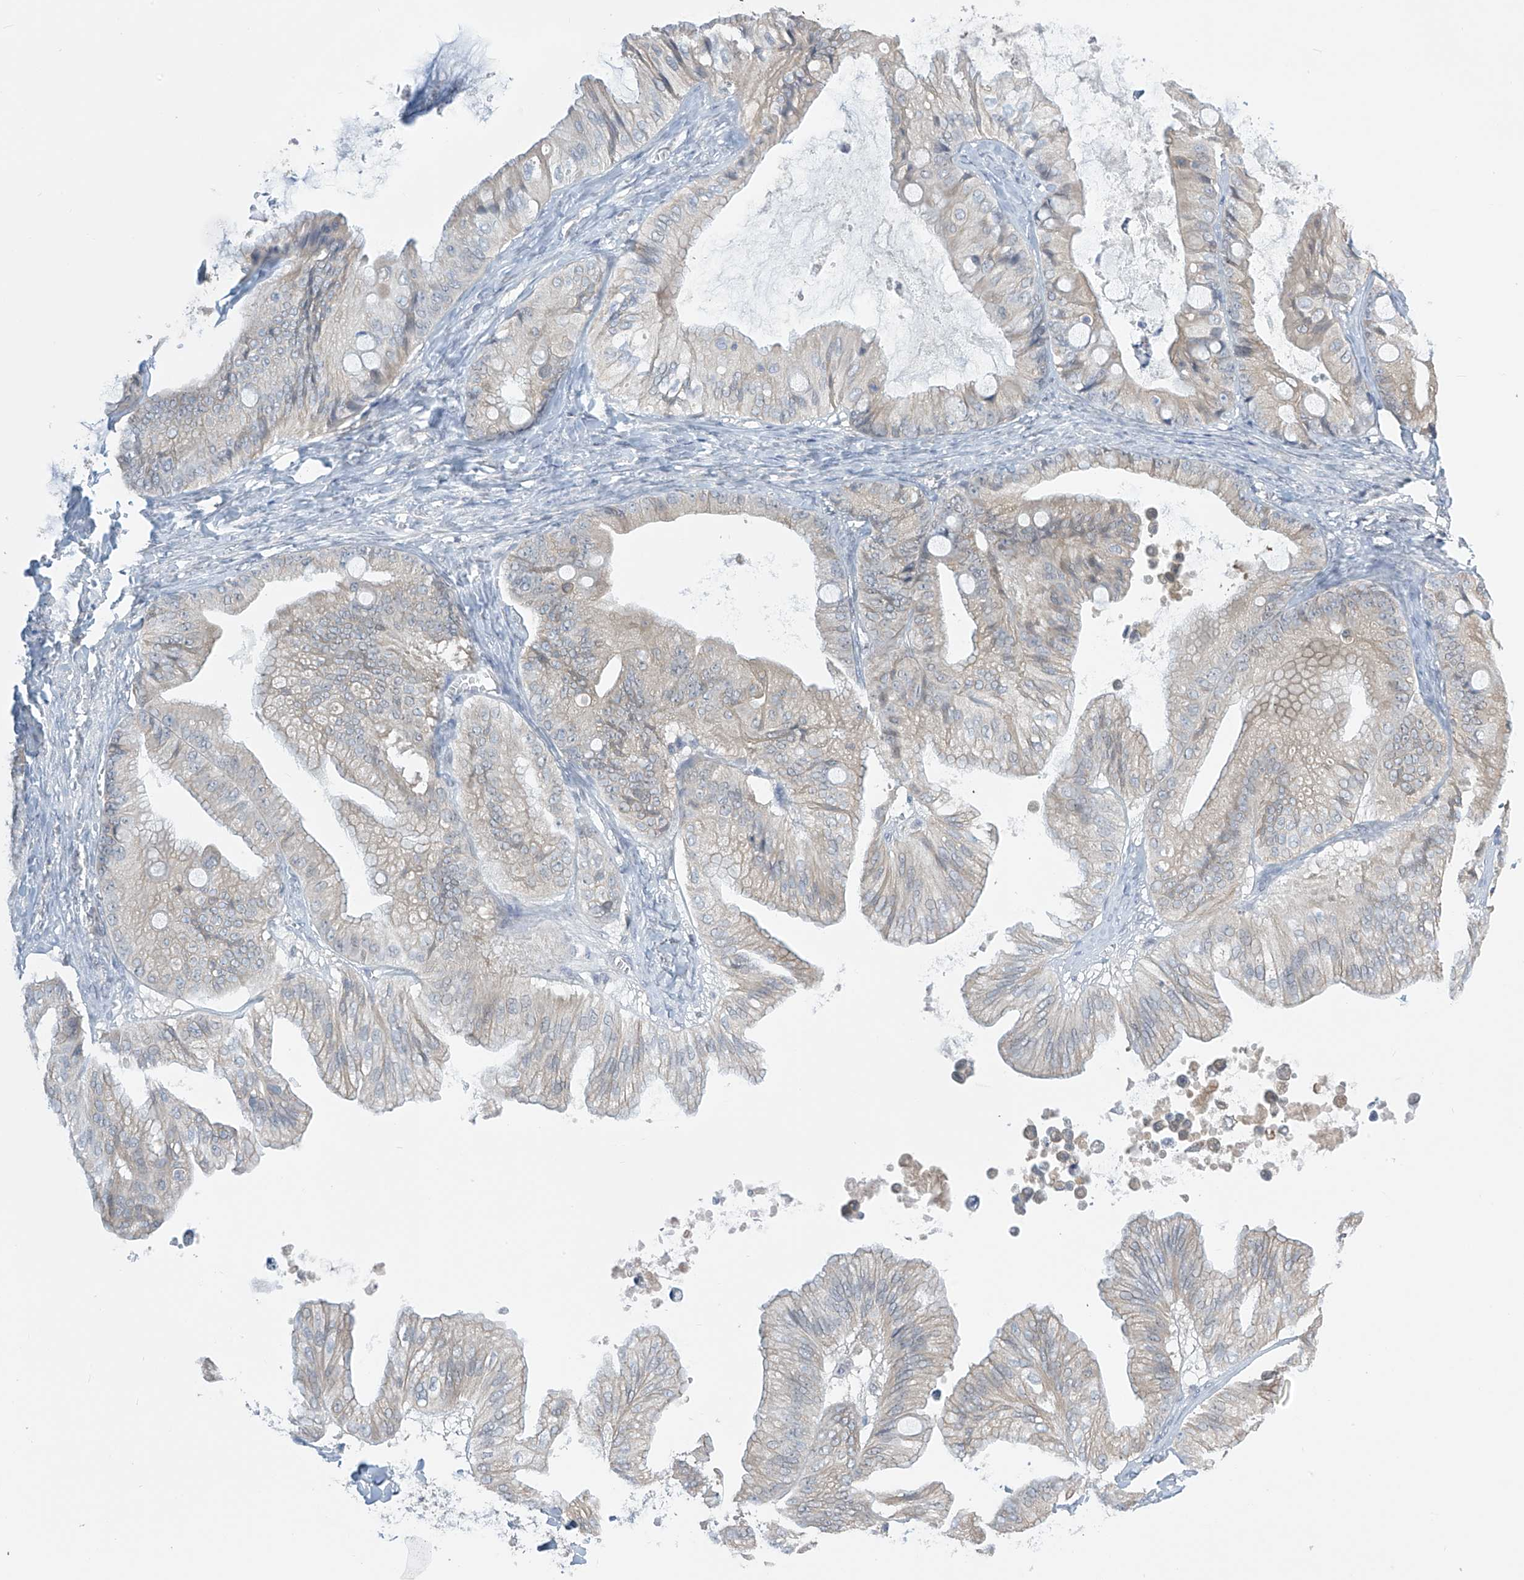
{"staining": {"intensity": "negative", "quantity": "none", "location": "none"}, "tissue": "ovarian cancer", "cell_type": "Tumor cells", "image_type": "cancer", "snomed": [{"axis": "morphology", "description": "Cystadenocarcinoma, mucinous, NOS"}, {"axis": "topography", "description": "Ovary"}], "caption": "Tumor cells are negative for protein expression in human ovarian mucinous cystadenocarcinoma. Brightfield microscopy of immunohistochemistry stained with DAB (3,3'-diaminobenzidine) (brown) and hematoxylin (blue), captured at high magnification.", "gene": "APLF", "patient": {"sex": "female", "age": 71}}